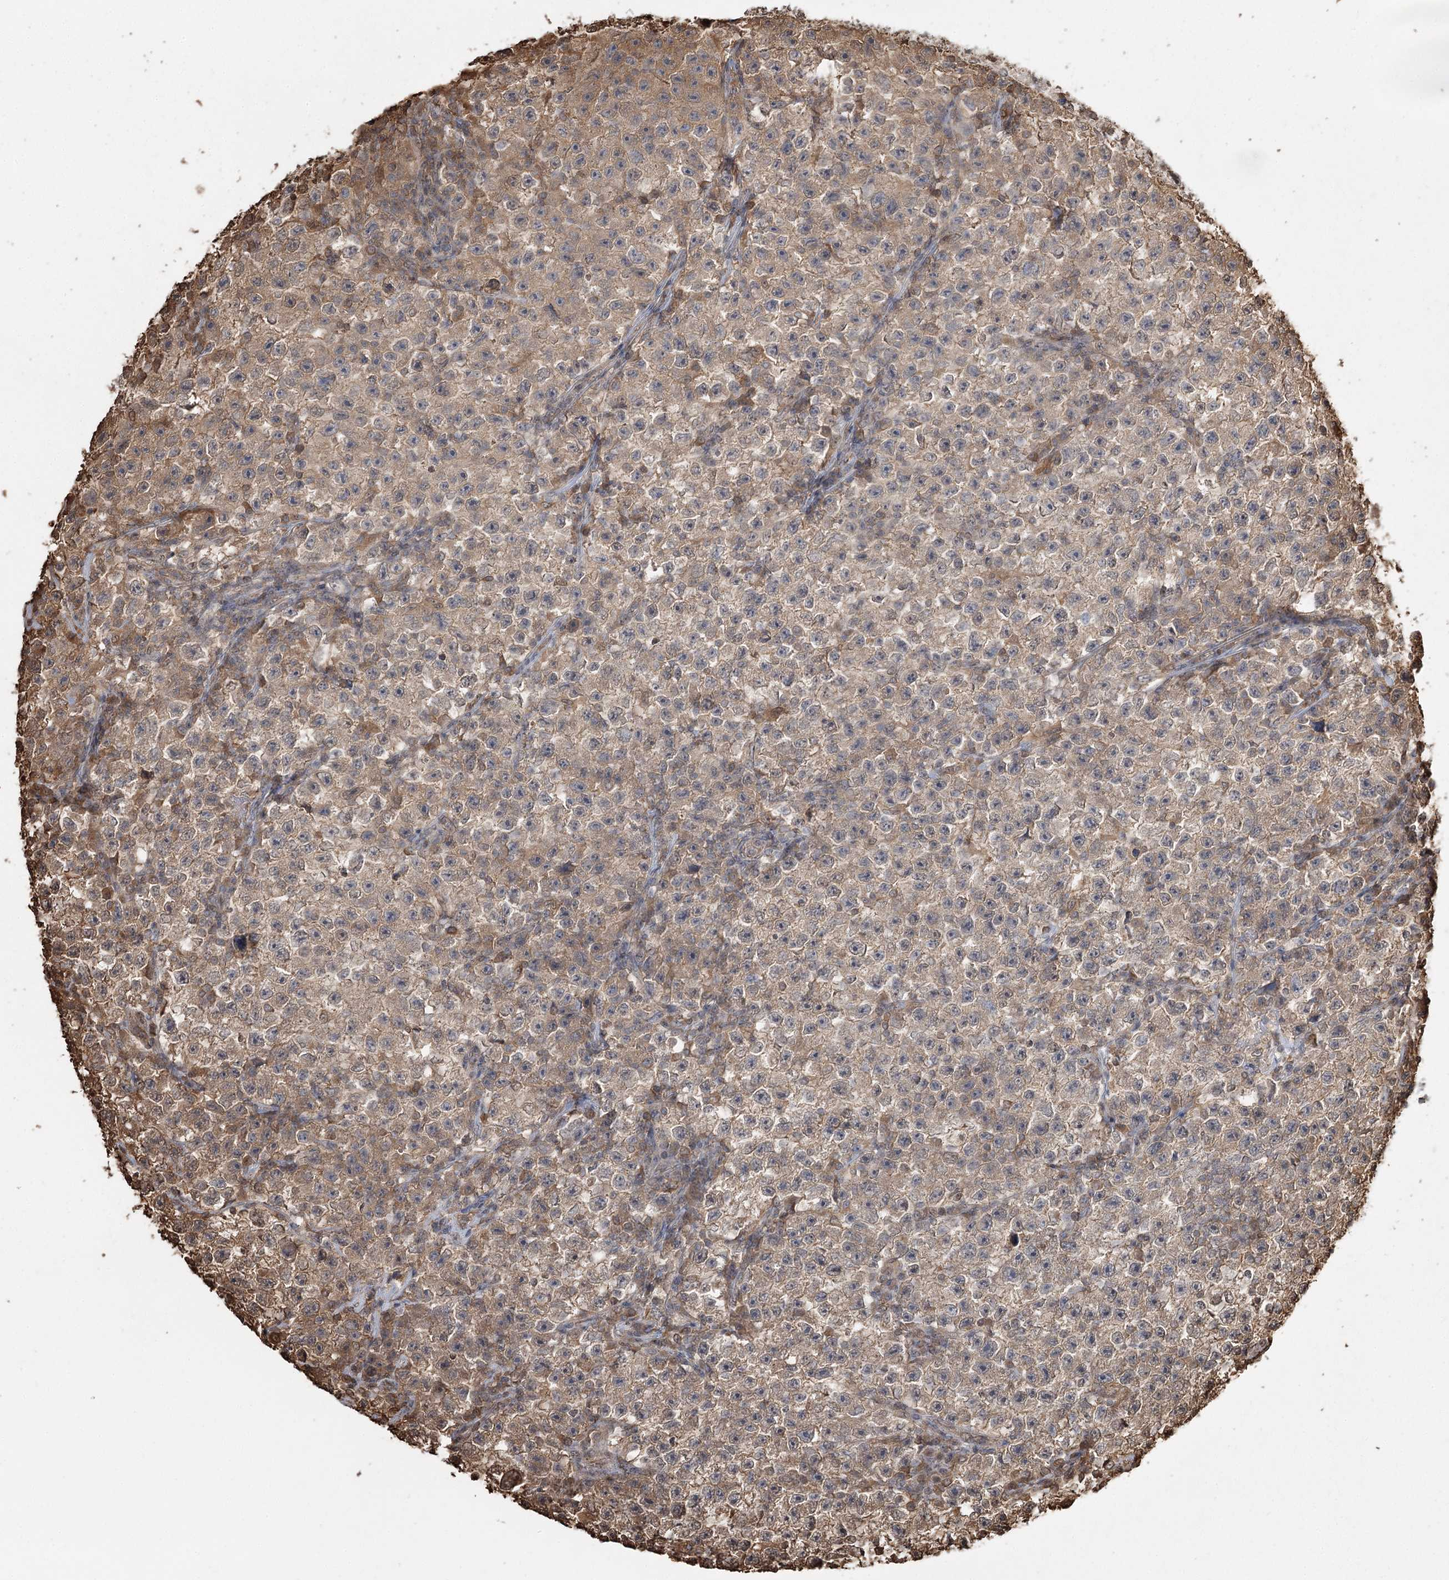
{"staining": {"intensity": "moderate", "quantity": ">75%", "location": "cytoplasmic/membranous"}, "tissue": "testis cancer", "cell_type": "Tumor cells", "image_type": "cancer", "snomed": [{"axis": "morphology", "description": "Seminoma, NOS"}, {"axis": "topography", "description": "Testis"}], "caption": "Immunohistochemistry (IHC) of seminoma (testis) shows medium levels of moderate cytoplasmic/membranous staining in about >75% of tumor cells.", "gene": "PLCH1", "patient": {"sex": "male", "age": 22}}